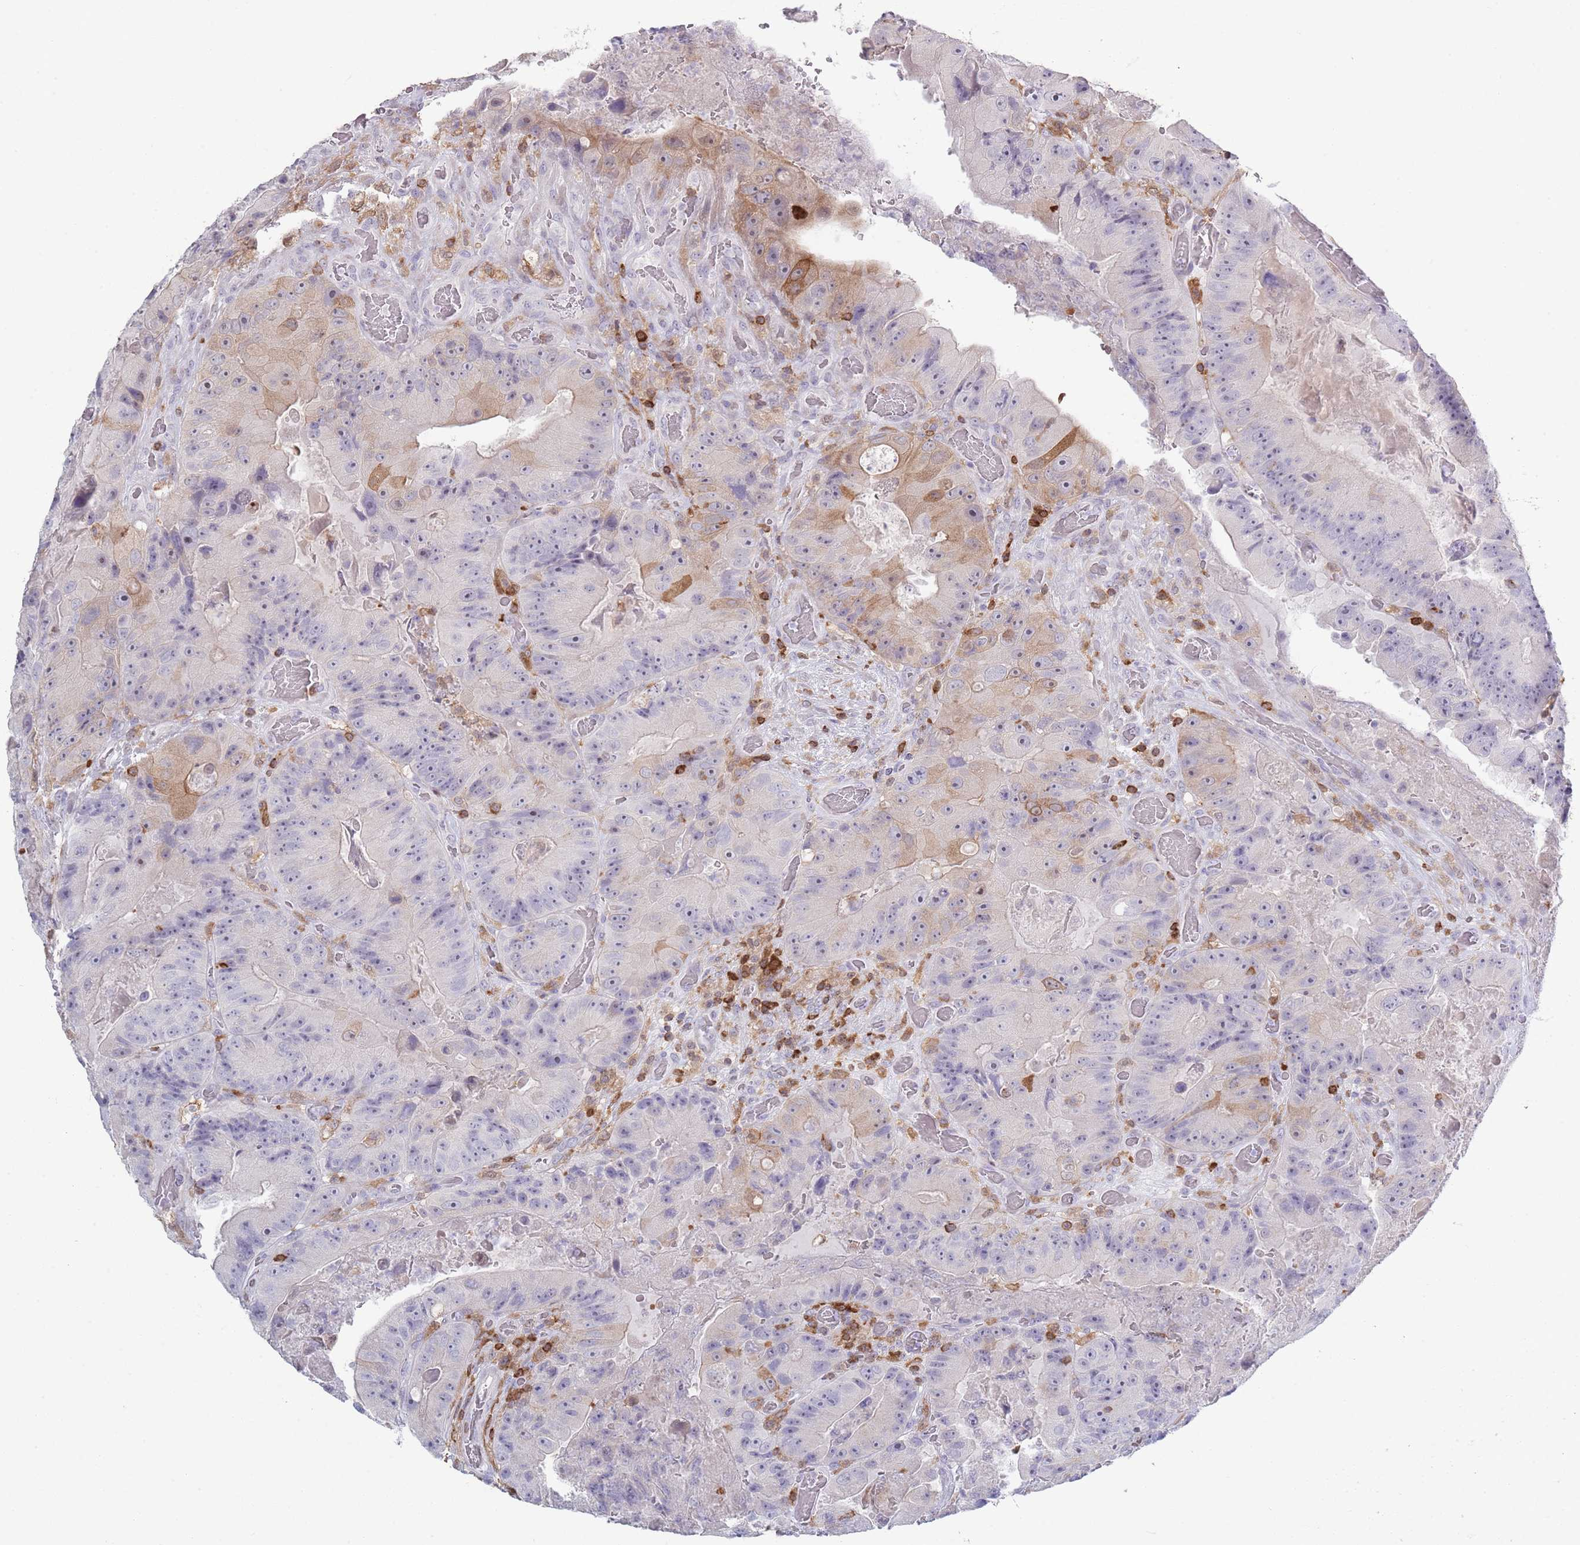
{"staining": {"intensity": "moderate", "quantity": "<25%", "location": "cytoplasmic/membranous"}, "tissue": "colorectal cancer", "cell_type": "Tumor cells", "image_type": "cancer", "snomed": [{"axis": "morphology", "description": "Adenocarcinoma, NOS"}, {"axis": "topography", "description": "Colon"}], "caption": "High-power microscopy captured an immunohistochemistry (IHC) micrograph of colorectal adenocarcinoma, revealing moderate cytoplasmic/membranous expression in approximately <25% of tumor cells. (Brightfield microscopy of DAB IHC at high magnification).", "gene": "LPXN", "patient": {"sex": "female", "age": 86}}